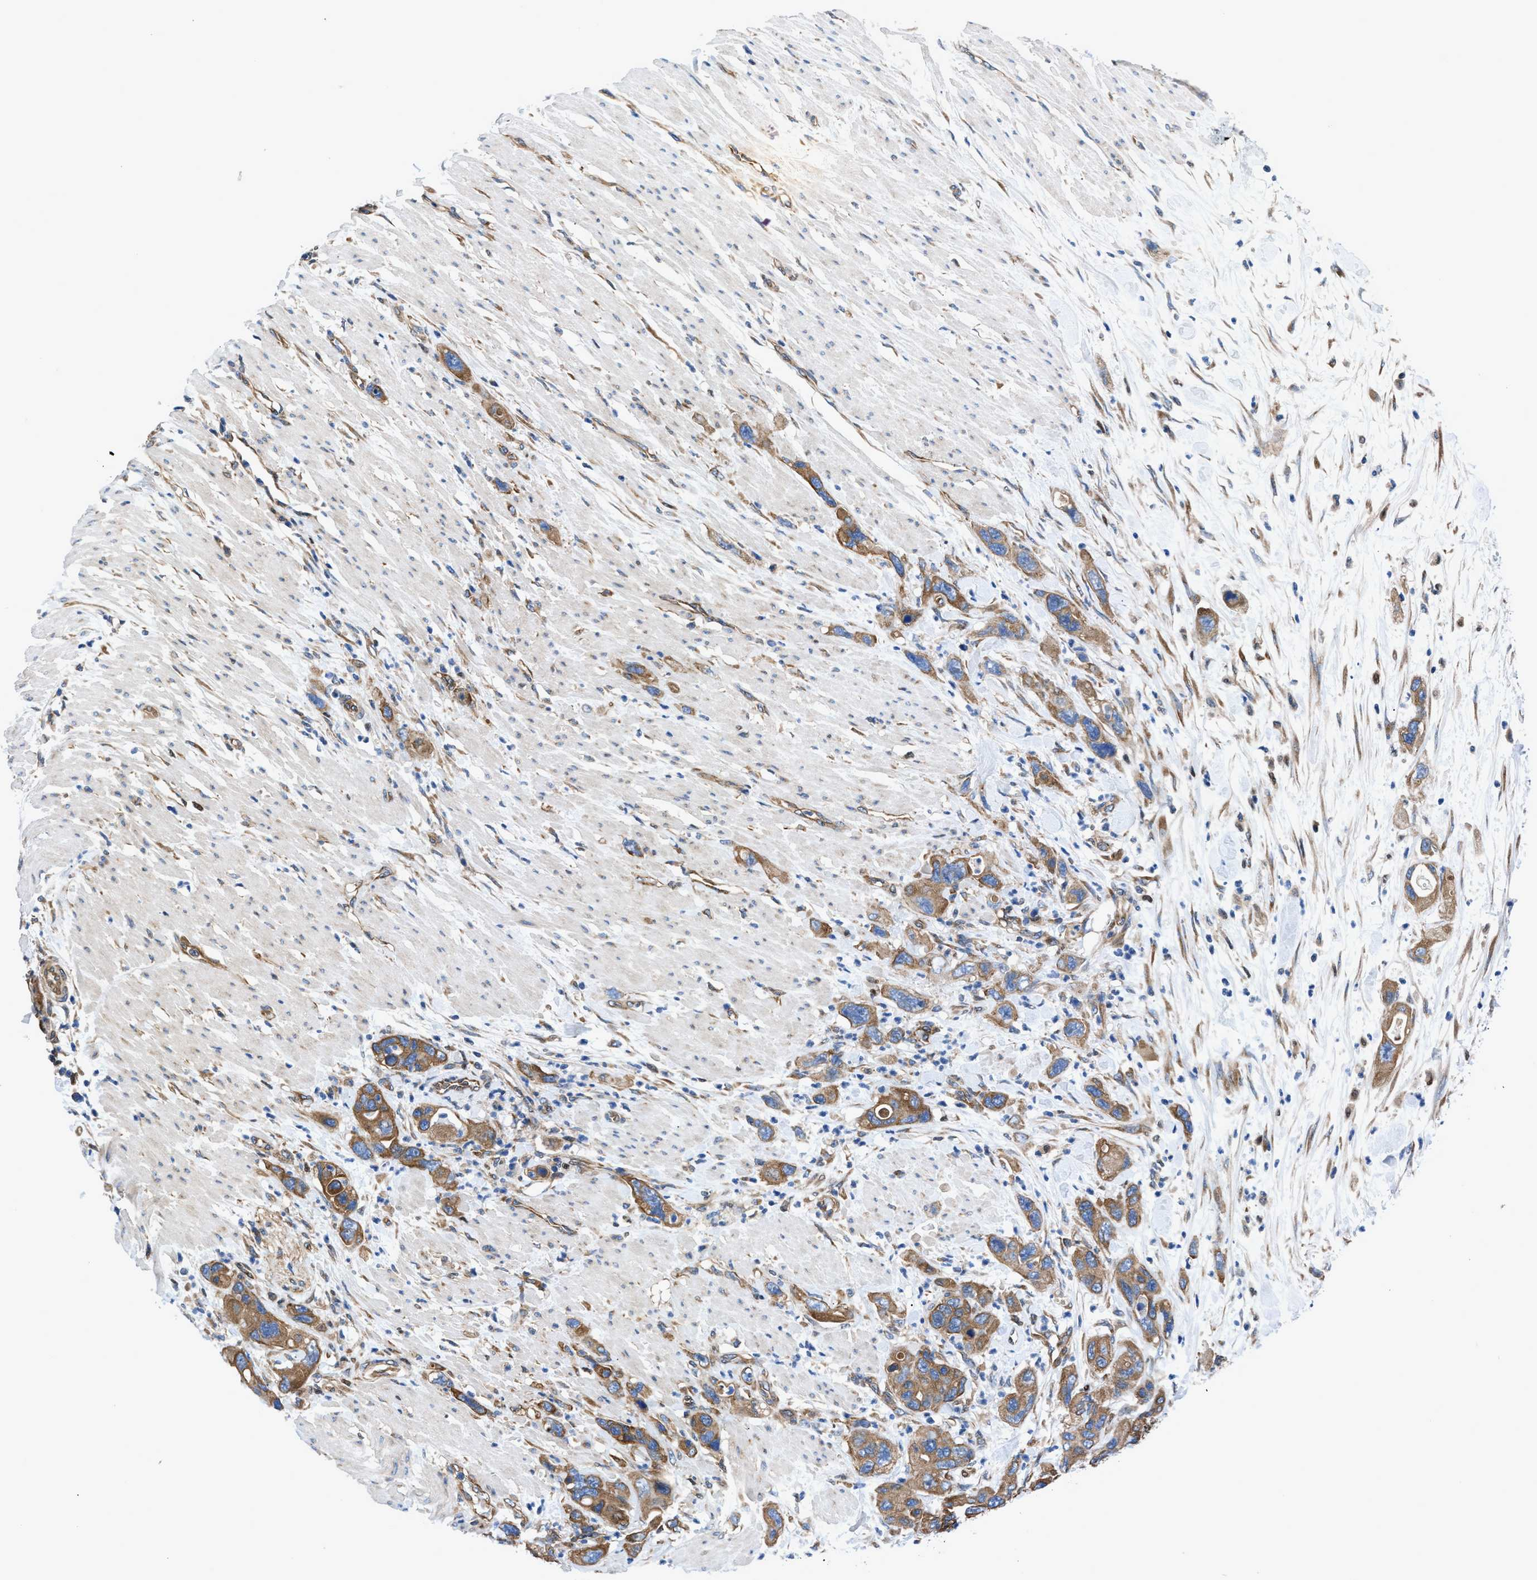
{"staining": {"intensity": "moderate", "quantity": ">75%", "location": "cytoplasmic/membranous"}, "tissue": "pancreatic cancer", "cell_type": "Tumor cells", "image_type": "cancer", "snomed": [{"axis": "morphology", "description": "Normal tissue, NOS"}, {"axis": "morphology", "description": "Adenocarcinoma, NOS"}, {"axis": "topography", "description": "Pancreas"}], "caption": "Immunohistochemical staining of human pancreatic adenocarcinoma displays moderate cytoplasmic/membranous protein expression in about >75% of tumor cells. Using DAB (brown) and hematoxylin (blue) stains, captured at high magnification using brightfield microscopy.", "gene": "DMAC1", "patient": {"sex": "female", "age": 71}}